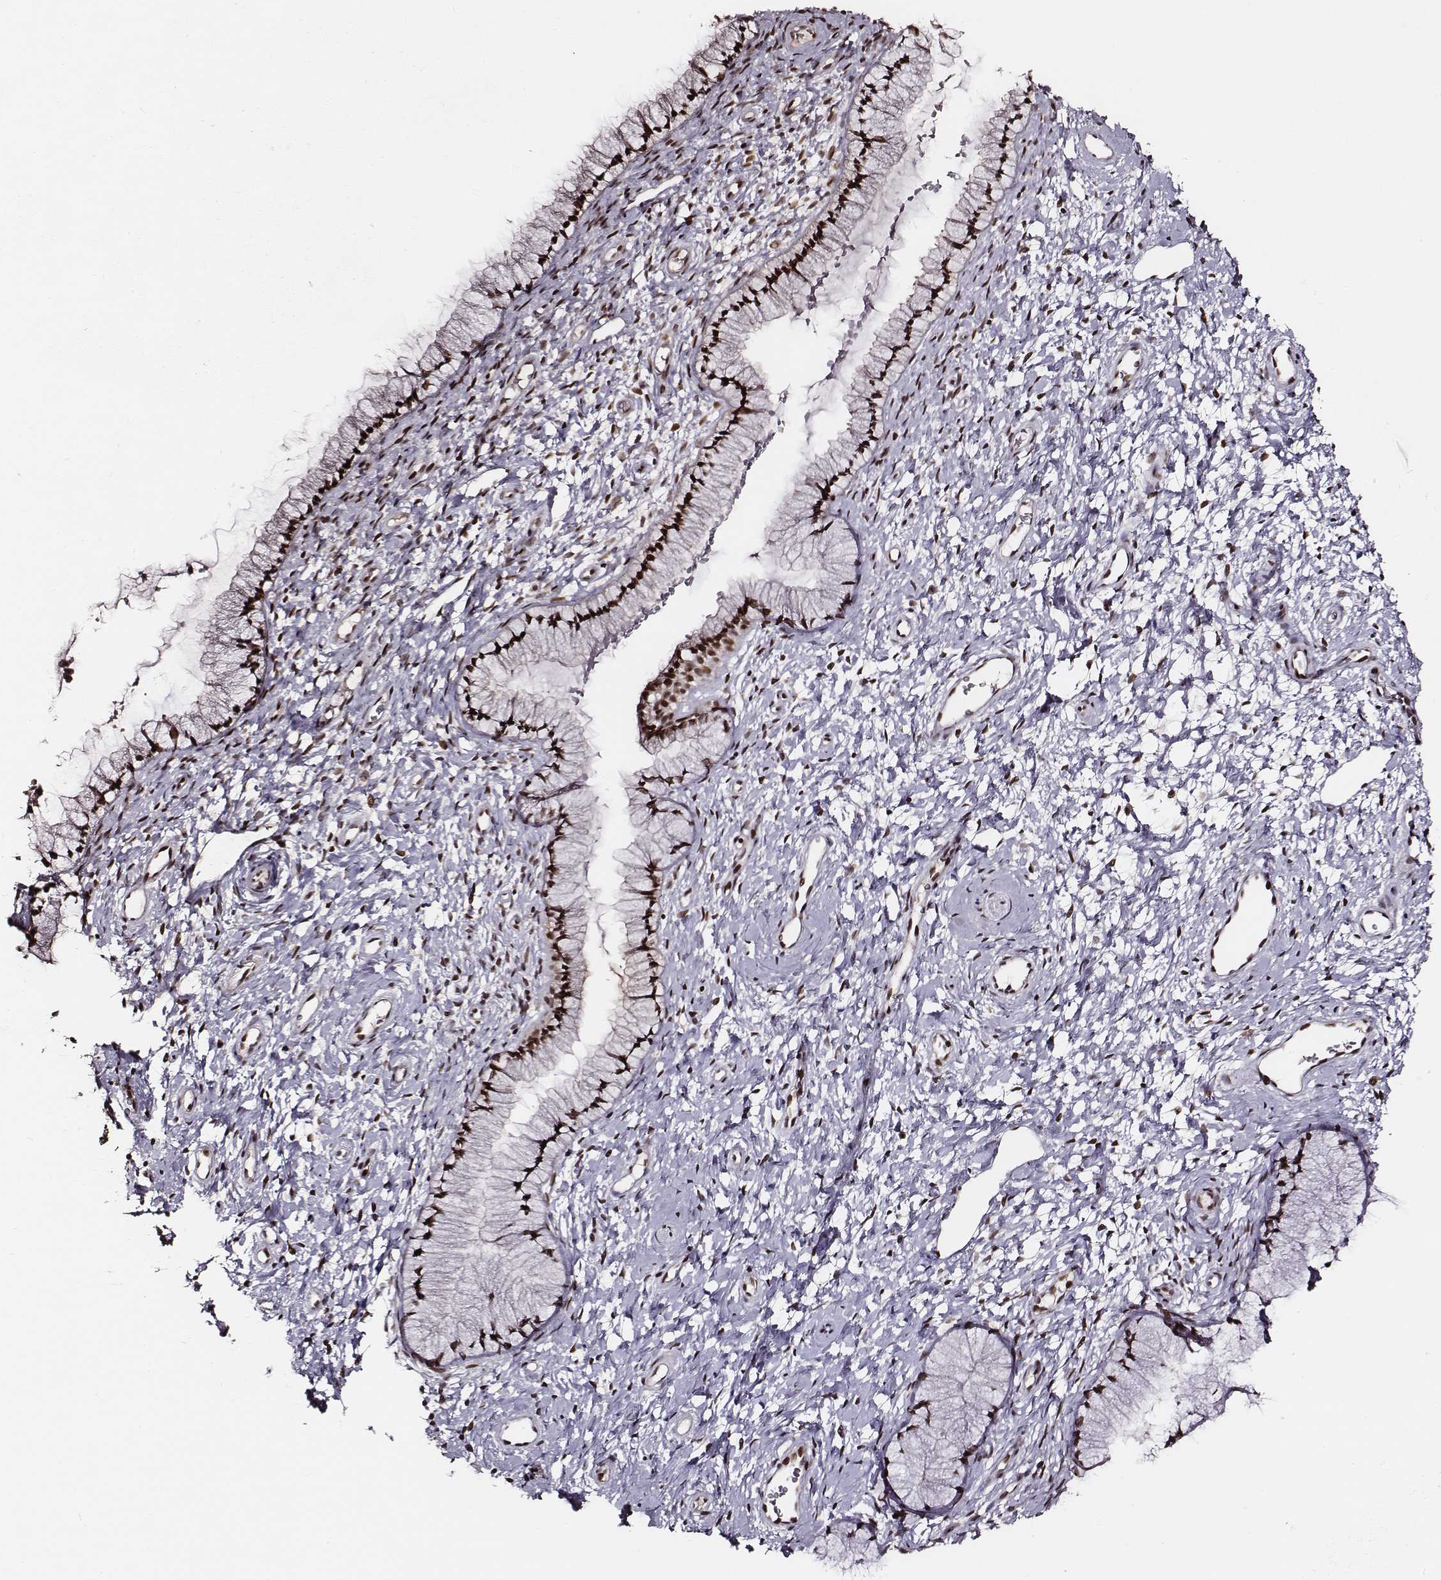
{"staining": {"intensity": "strong", "quantity": ">75%", "location": "nuclear"}, "tissue": "cervix", "cell_type": "Glandular cells", "image_type": "normal", "snomed": [{"axis": "morphology", "description": "Normal tissue, NOS"}, {"axis": "topography", "description": "Cervix"}], "caption": "Cervix stained with immunohistochemistry (IHC) shows strong nuclear staining in about >75% of glandular cells. The protein is shown in brown color, while the nuclei are stained blue.", "gene": "PPARA", "patient": {"sex": "female", "age": 36}}